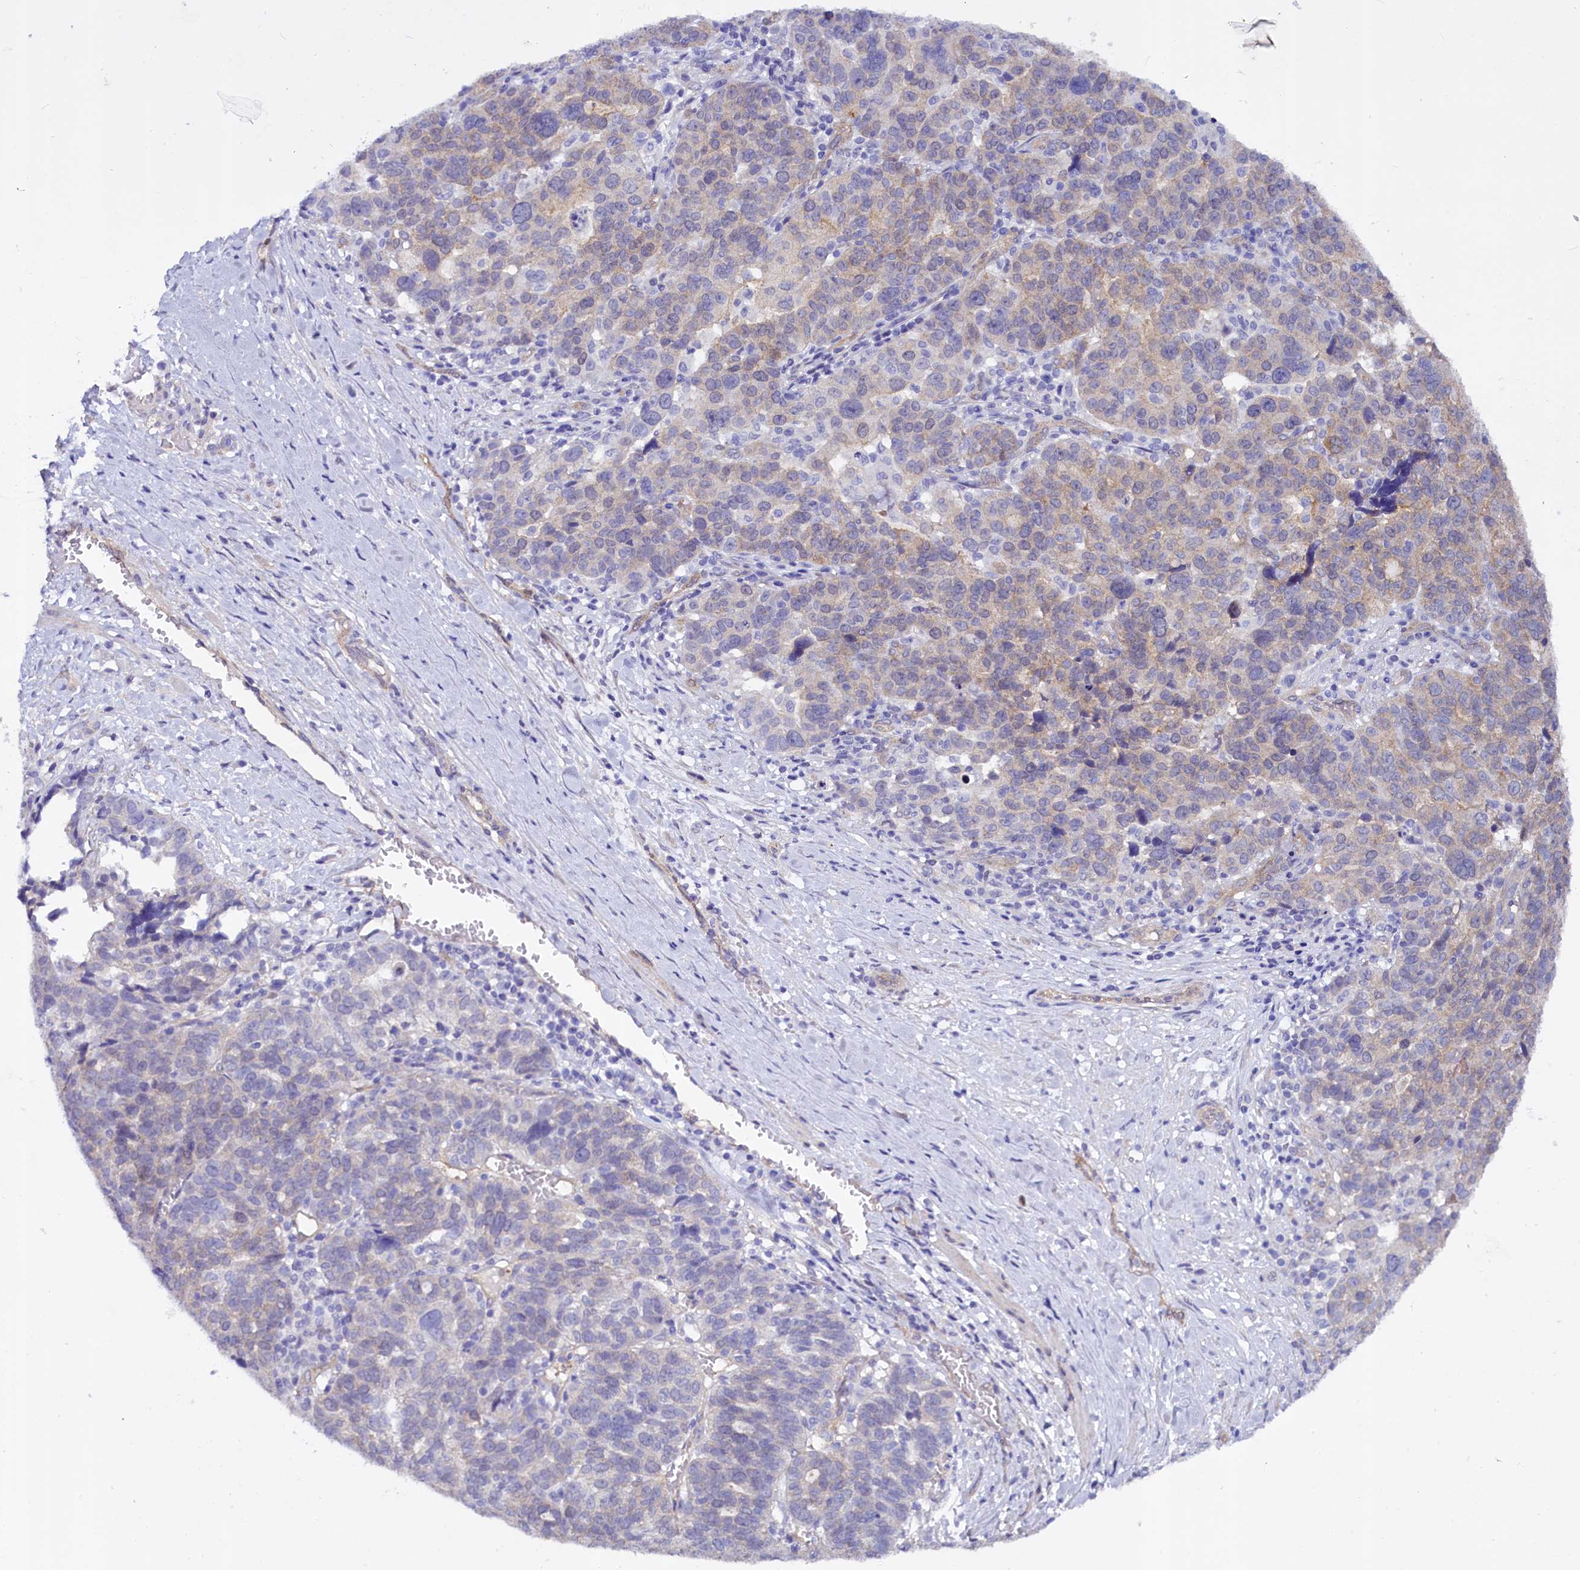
{"staining": {"intensity": "weak", "quantity": "25%-75%", "location": "cytoplasmic/membranous"}, "tissue": "ovarian cancer", "cell_type": "Tumor cells", "image_type": "cancer", "snomed": [{"axis": "morphology", "description": "Cystadenocarcinoma, serous, NOS"}, {"axis": "topography", "description": "Ovary"}], "caption": "The photomicrograph shows a brown stain indicating the presence of a protein in the cytoplasmic/membranous of tumor cells in ovarian cancer (serous cystadenocarcinoma).", "gene": "STXBP1", "patient": {"sex": "female", "age": 59}}